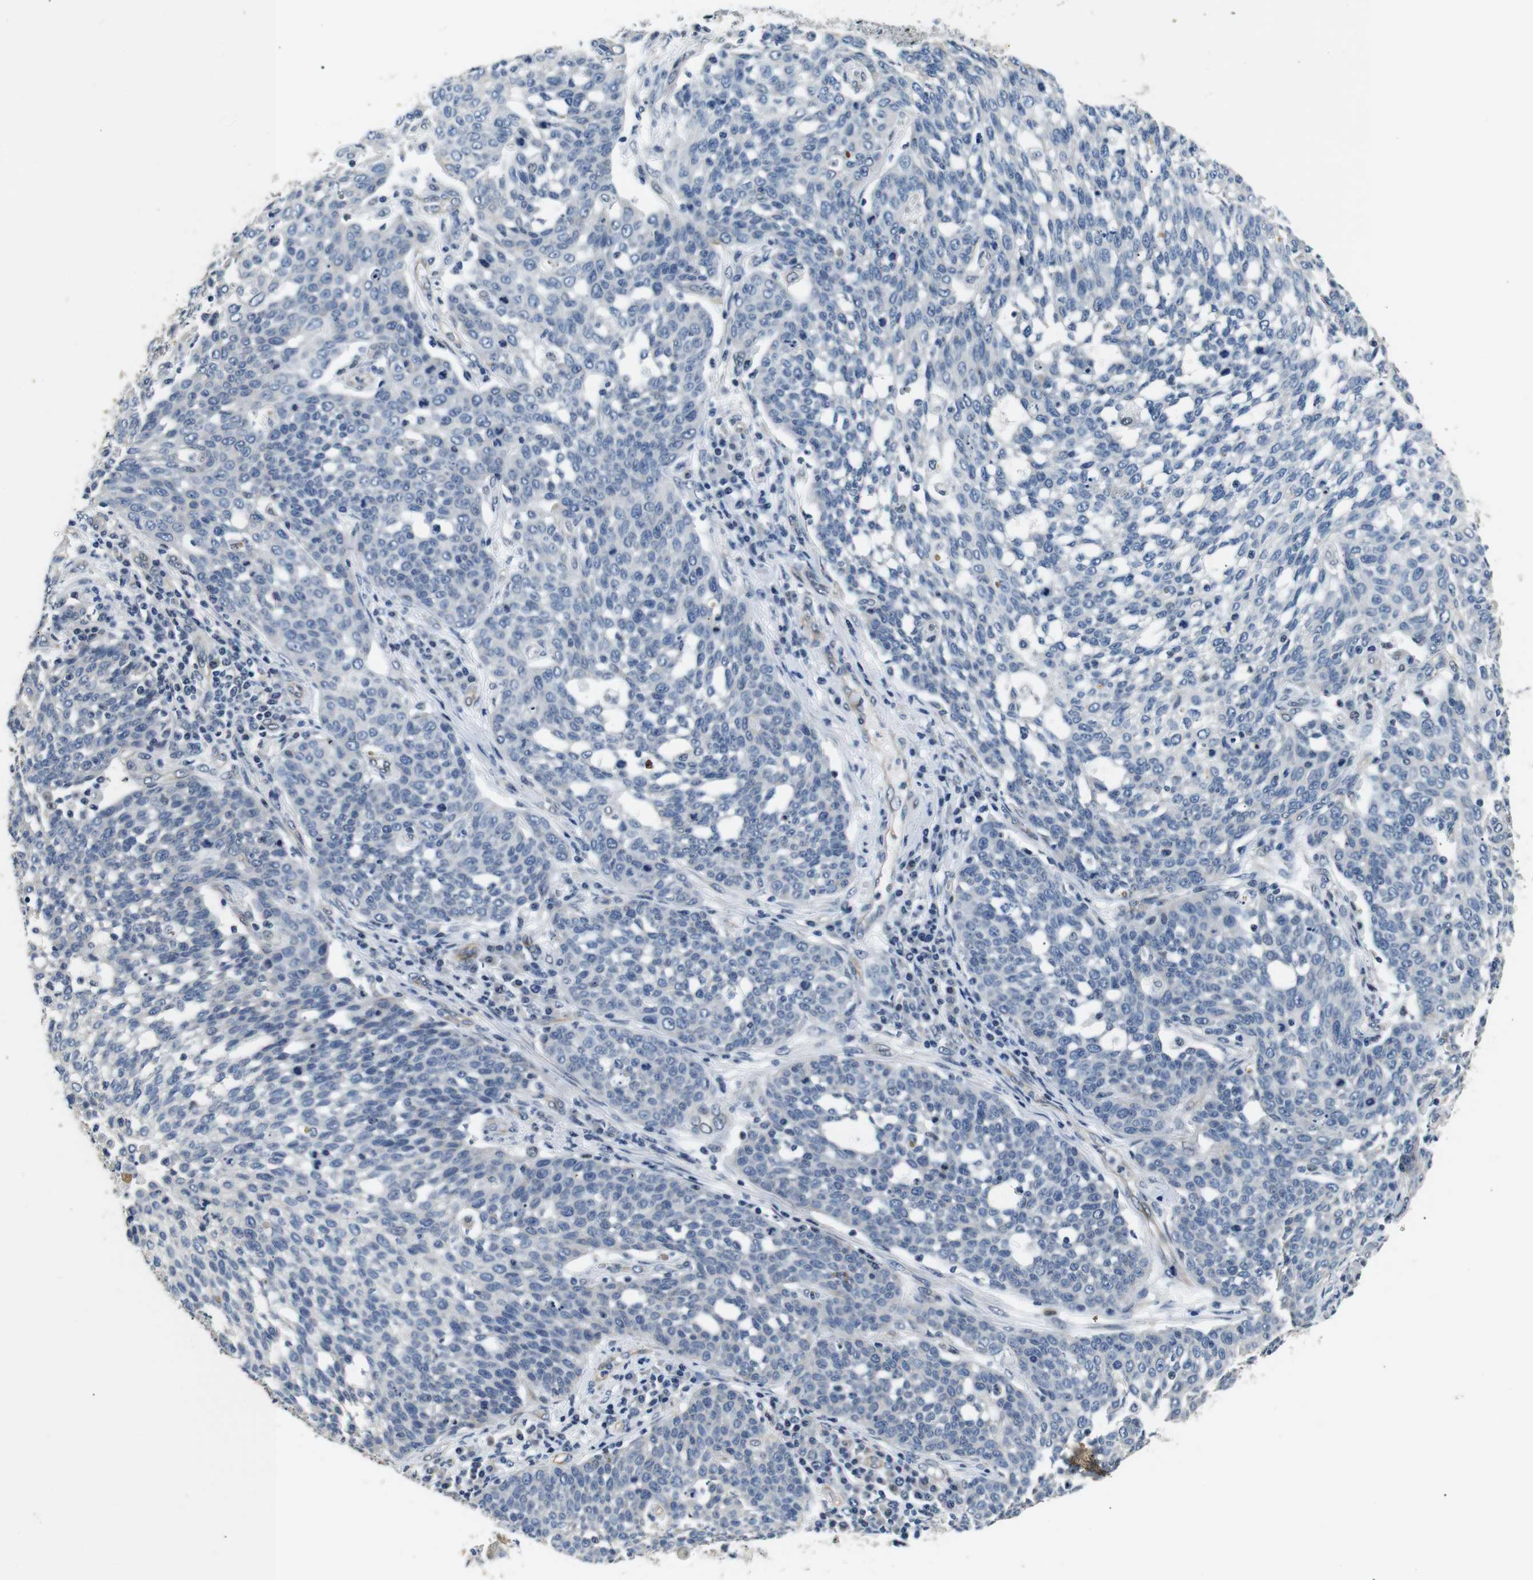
{"staining": {"intensity": "negative", "quantity": "none", "location": "none"}, "tissue": "cervical cancer", "cell_type": "Tumor cells", "image_type": "cancer", "snomed": [{"axis": "morphology", "description": "Squamous cell carcinoma, NOS"}, {"axis": "topography", "description": "Cervix"}], "caption": "Protein analysis of cervical cancer demonstrates no significant expression in tumor cells.", "gene": "TAFA1", "patient": {"sex": "female", "age": 34}}